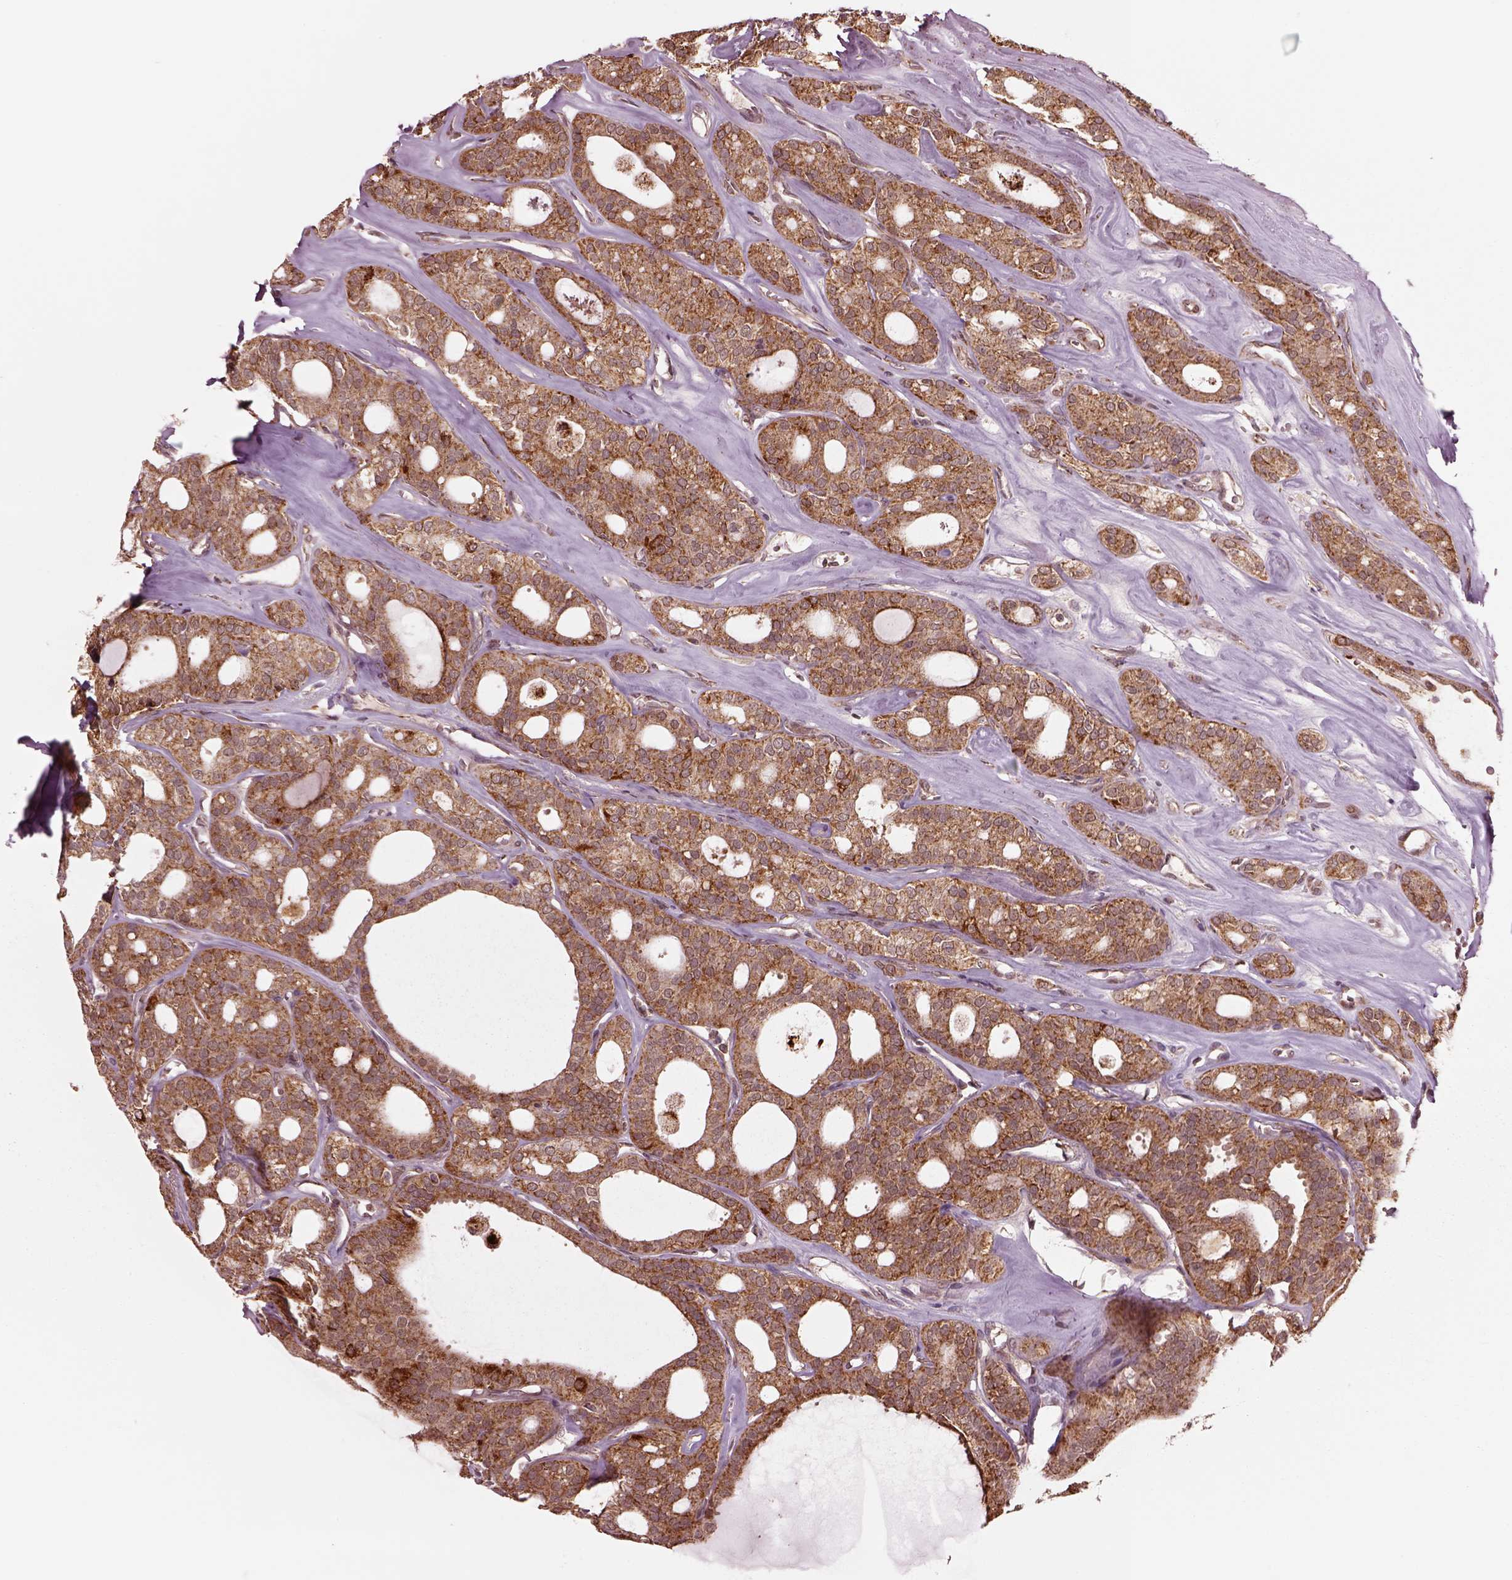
{"staining": {"intensity": "strong", "quantity": ">75%", "location": "cytoplasmic/membranous"}, "tissue": "thyroid cancer", "cell_type": "Tumor cells", "image_type": "cancer", "snomed": [{"axis": "morphology", "description": "Follicular adenoma carcinoma, NOS"}, {"axis": "topography", "description": "Thyroid gland"}], "caption": "There is high levels of strong cytoplasmic/membranous expression in tumor cells of thyroid cancer (follicular adenoma carcinoma), as demonstrated by immunohistochemical staining (brown color).", "gene": "SEL1L3", "patient": {"sex": "male", "age": 75}}